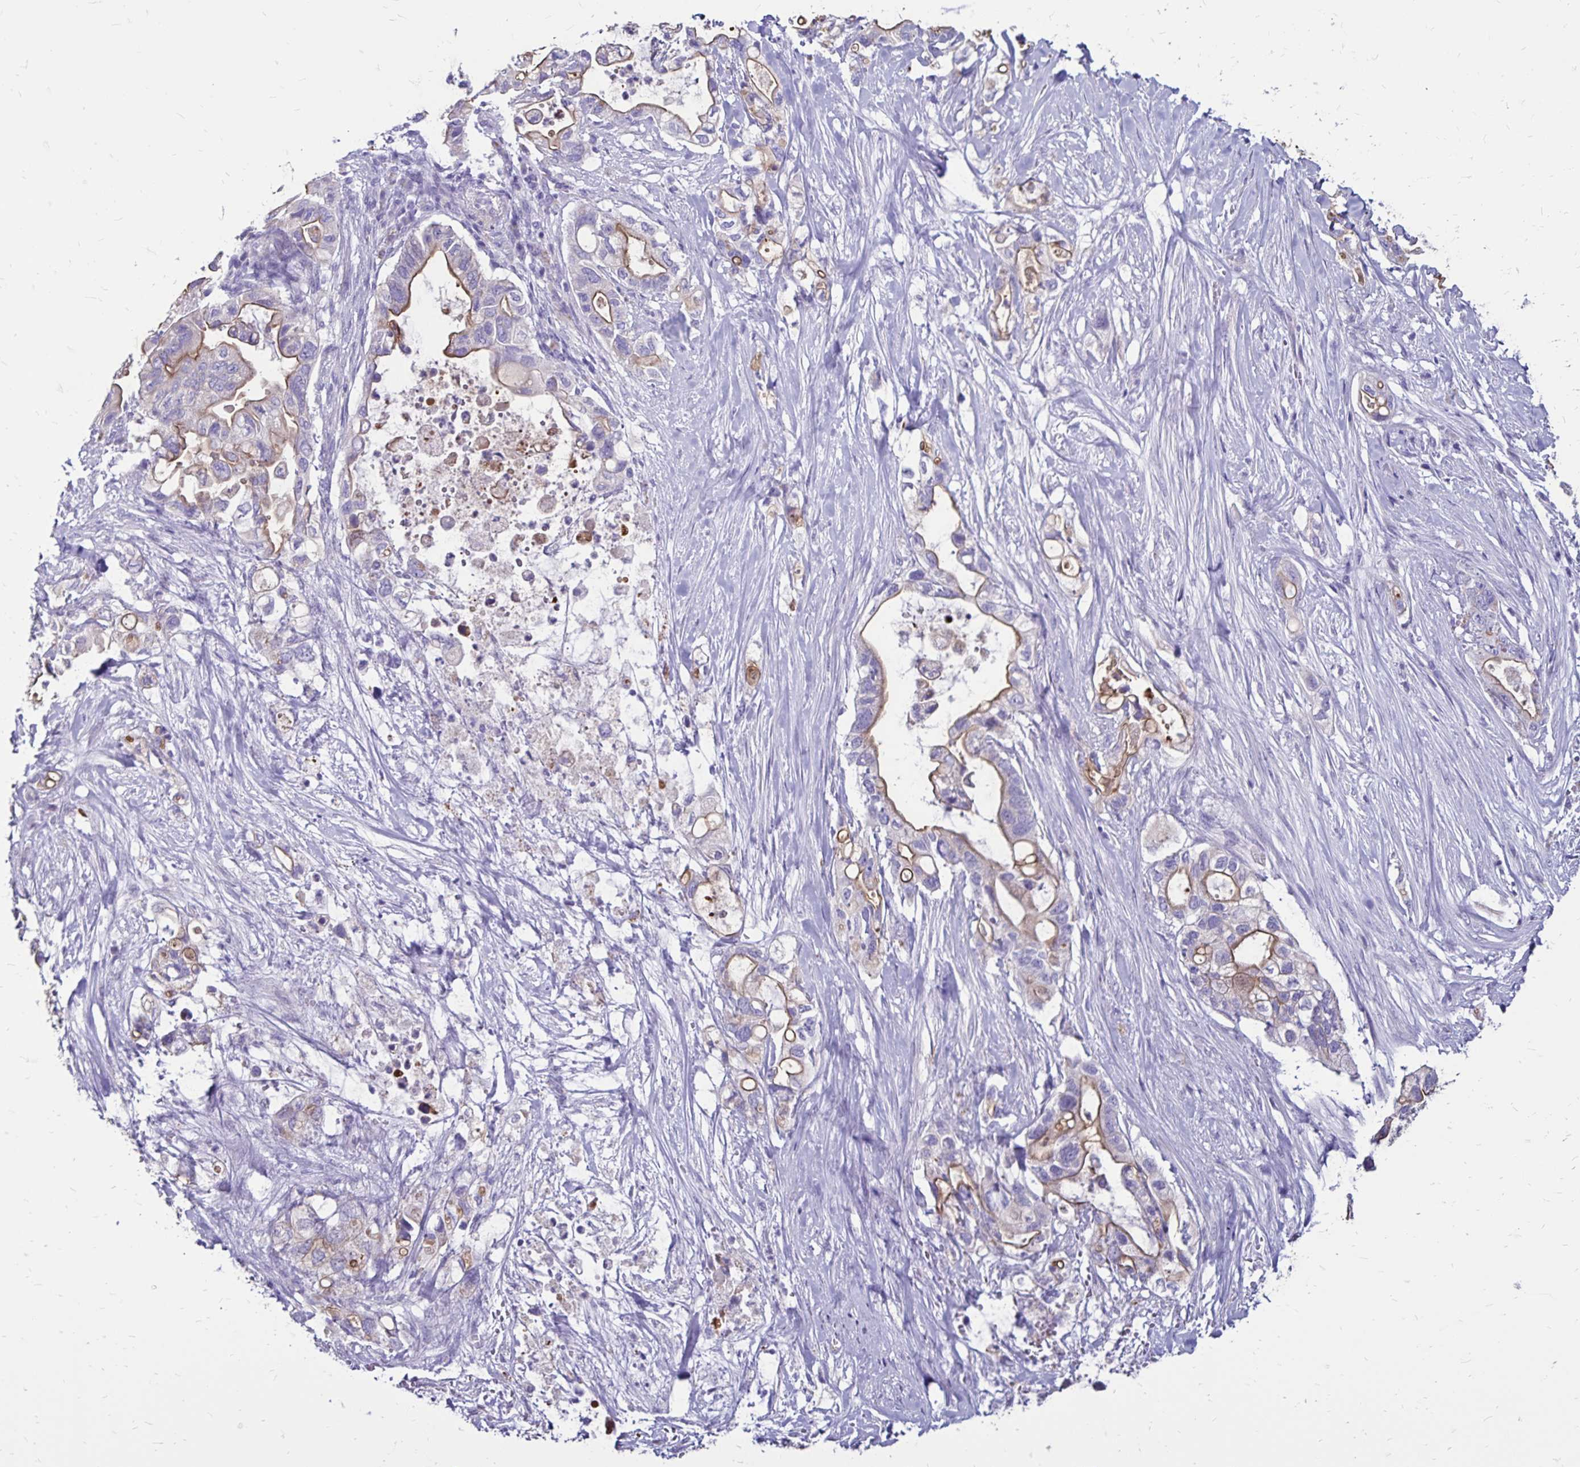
{"staining": {"intensity": "moderate", "quantity": "25%-75%", "location": "cytoplasmic/membranous"}, "tissue": "pancreatic cancer", "cell_type": "Tumor cells", "image_type": "cancer", "snomed": [{"axis": "morphology", "description": "Adenocarcinoma, NOS"}, {"axis": "topography", "description": "Pancreas"}], "caption": "Immunohistochemistry (IHC) (DAB) staining of human pancreatic cancer (adenocarcinoma) demonstrates moderate cytoplasmic/membranous protein positivity in approximately 25%-75% of tumor cells. The staining is performed using DAB (3,3'-diaminobenzidine) brown chromogen to label protein expression. The nuclei are counter-stained blue using hematoxylin.", "gene": "EVPL", "patient": {"sex": "female", "age": 72}}